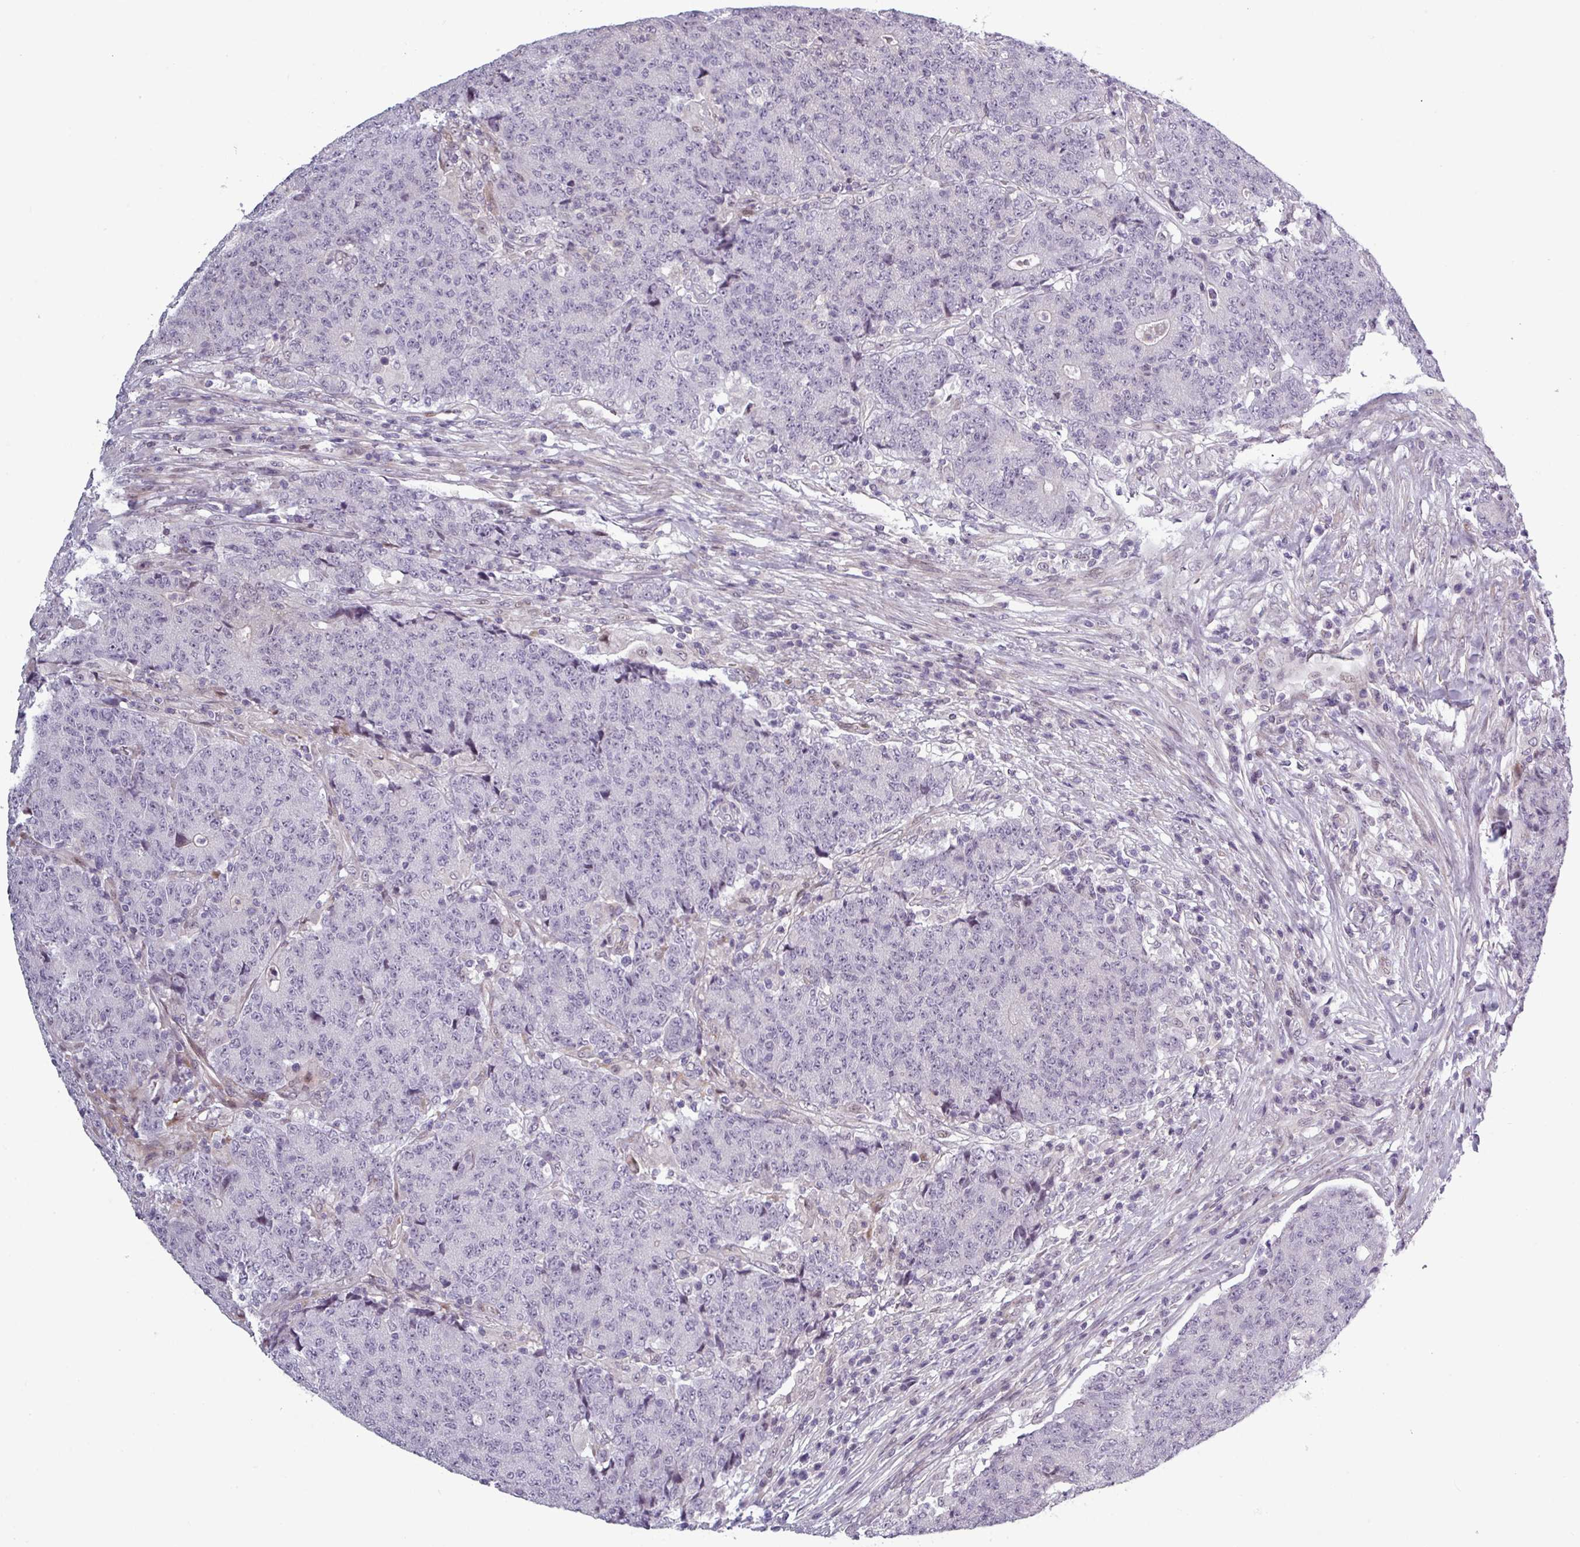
{"staining": {"intensity": "negative", "quantity": "none", "location": "none"}, "tissue": "colorectal cancer", "cell_type": "Tumor cells", "image_type": "cancer", "snomed": [{"axis": "morphology", "description": "Adenocarcinoma, NOS"}, {"axis": "topography", "description": "Colon"}], "caption": "Tumor cells show no significant protein expression in adenocarcinoma (colorectal).", "gene": "PRAMEF12", "patient": {"sex": "female", "age": 75}}